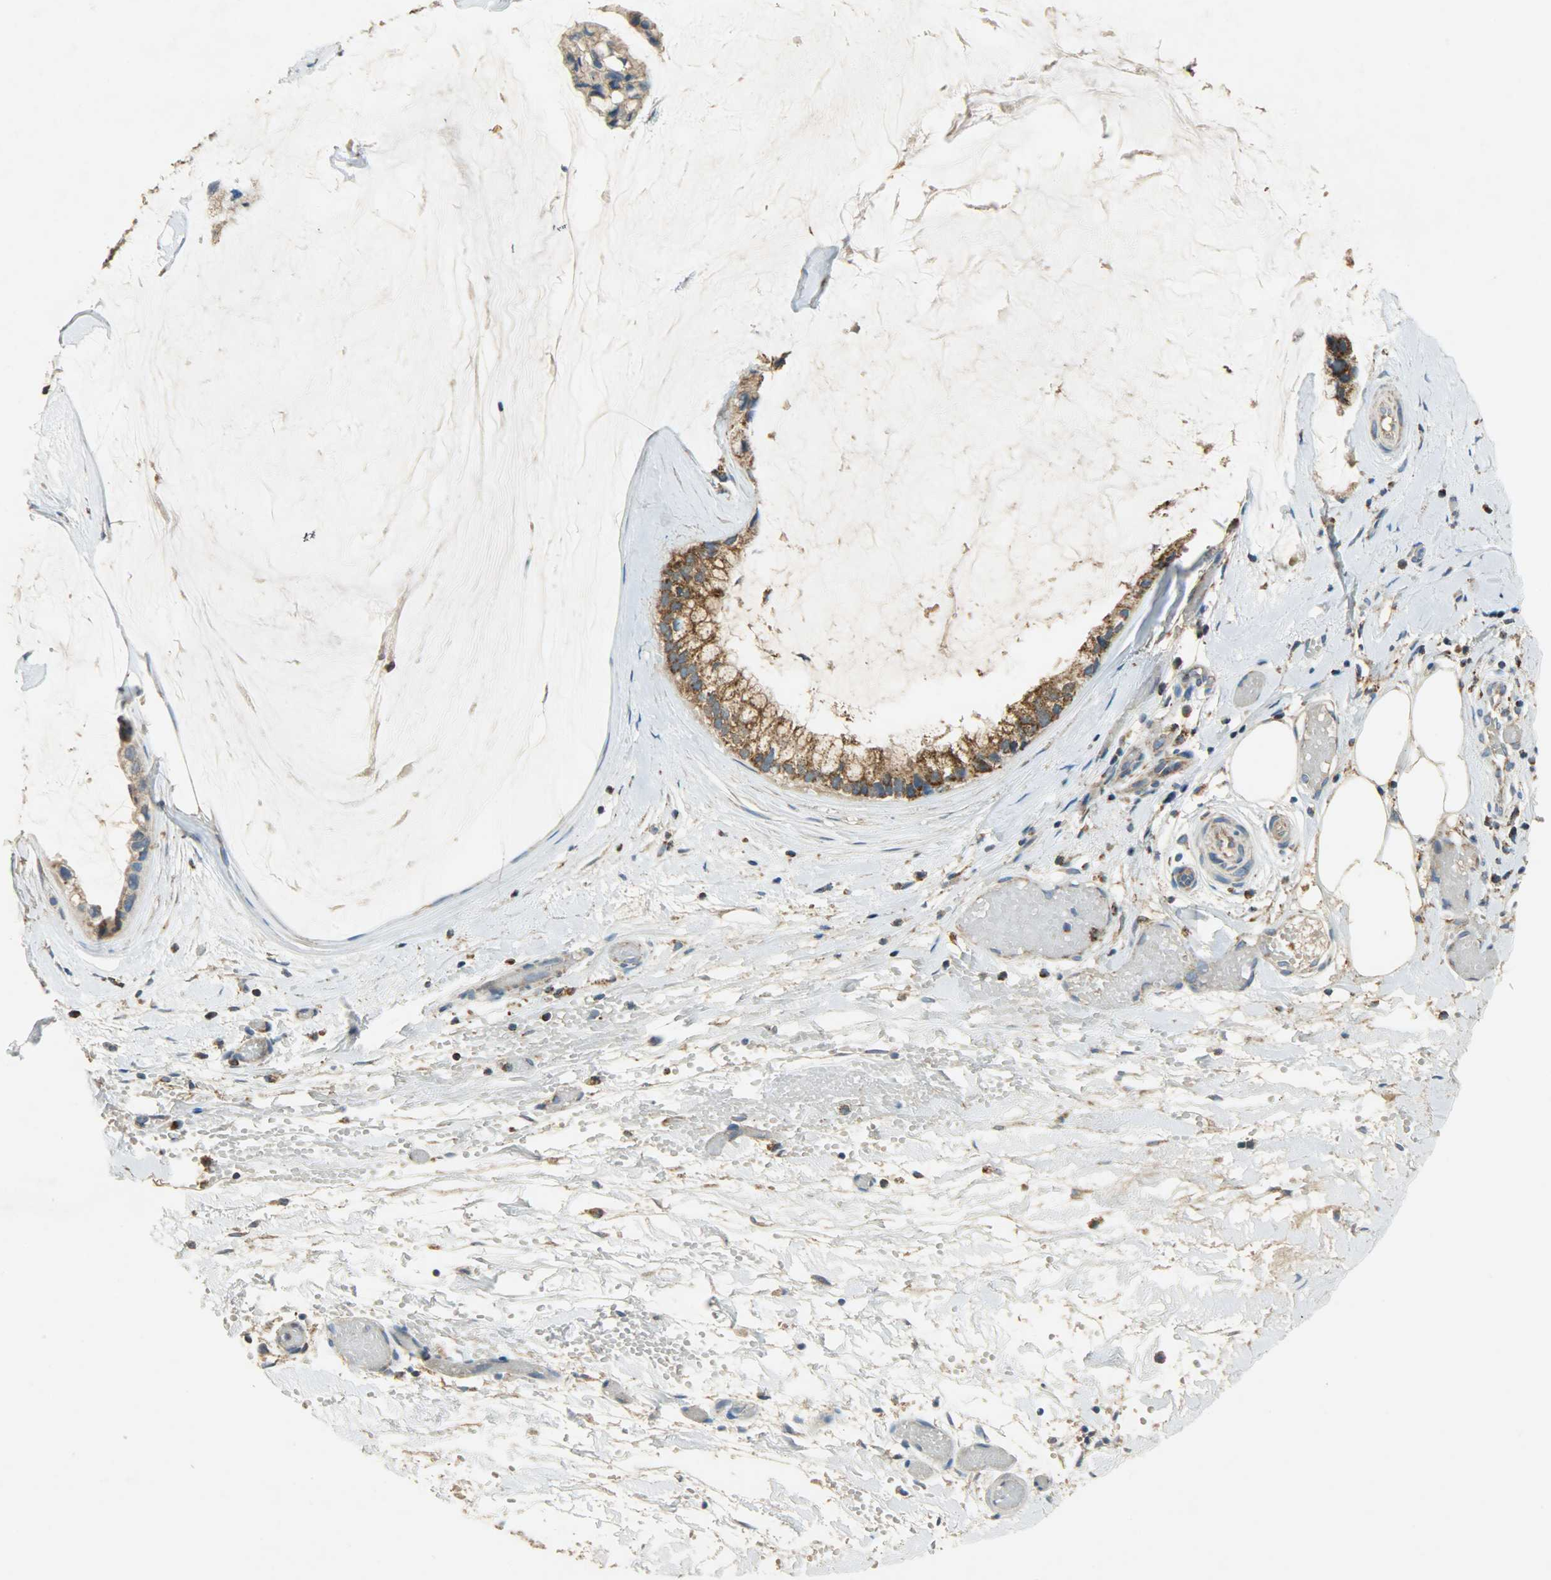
{"staining": {"intensity": "moderate", "quantity": ">75%", "location": "cytoplasmic/membranous"}, "tissue": "ovarian cancer", "cell_type": "Tumor cells", "image_type": "cancer", "snomed": [{"axis": "morphology", "description": "Cystadenocarcinoma, mucinous, NOS"}, {"axis": "topography", "description": "Ovary"}], "caption": "Immunohistochemistry of ovarian cancer exhibits medium levels of moderate cytoplasmic/membranous positivity in about >75% of tumor cells. The protein of interest is shown in brown color, while the nuclei are stained blue.", "gene": "HDHD5", "patient": {"sex": "female", "age": 39}}